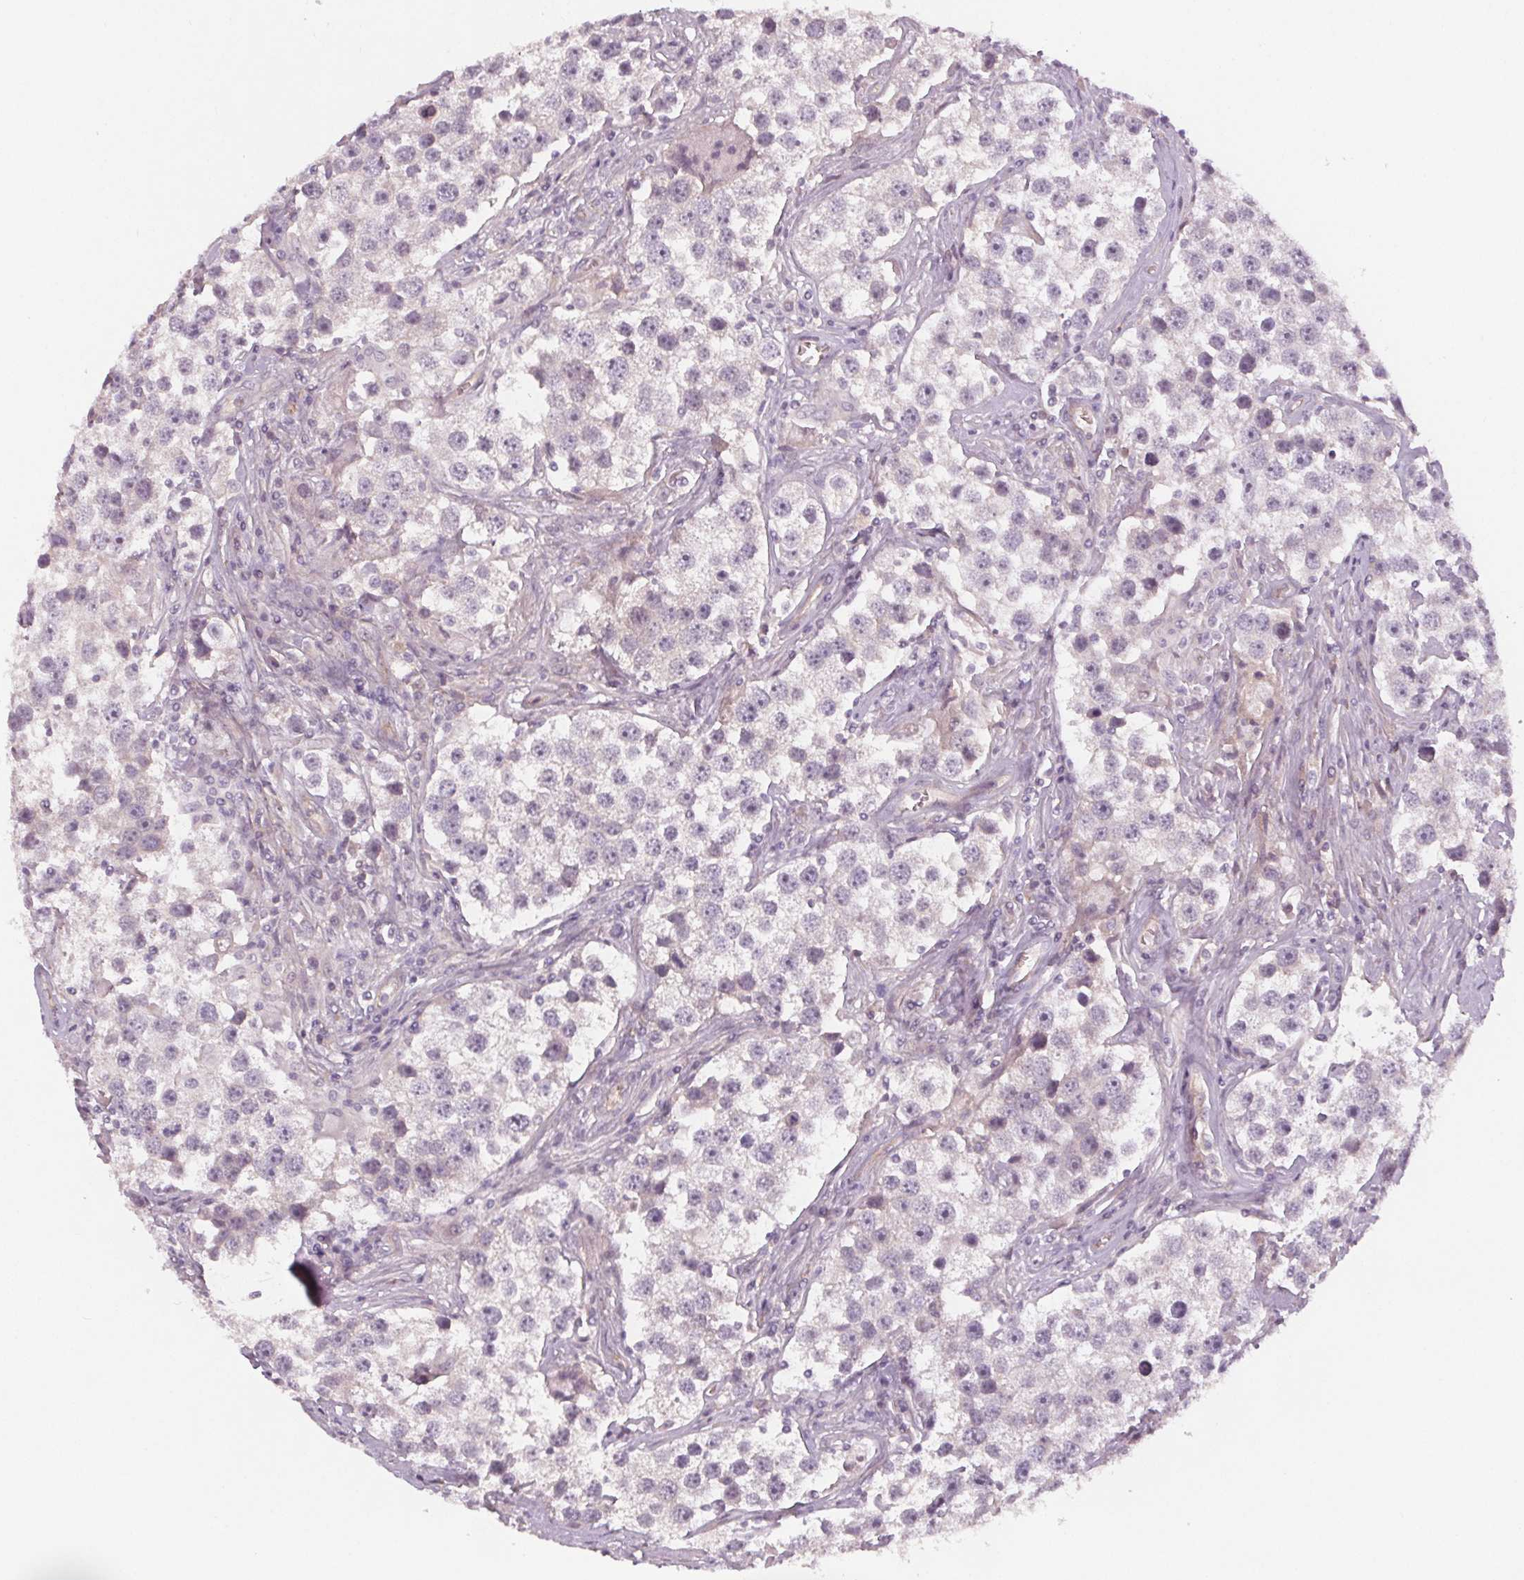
{"staining": {"intensity": "negative", "quantity": "none", "location": "none"}, "tissue": "testis cancer", "cell_type": "Tumor cells", "image_type": "cancer", "snomed": [{"axis": "morphology", "description": "Seminoma, NOS"}, {"axis": "topography", "description": "Testis"}], "caption": "This is a photomicrograph of IHC staining of testis cancer, which shows no staining in tumor cells. (DAB (3,3'-diaminobenzidine) immunohistochemistry (IHC) visualized using brightfield microscopy, high magnification).", "gene": "VNN1", "patient": {"sex": "male", "age": 49}}